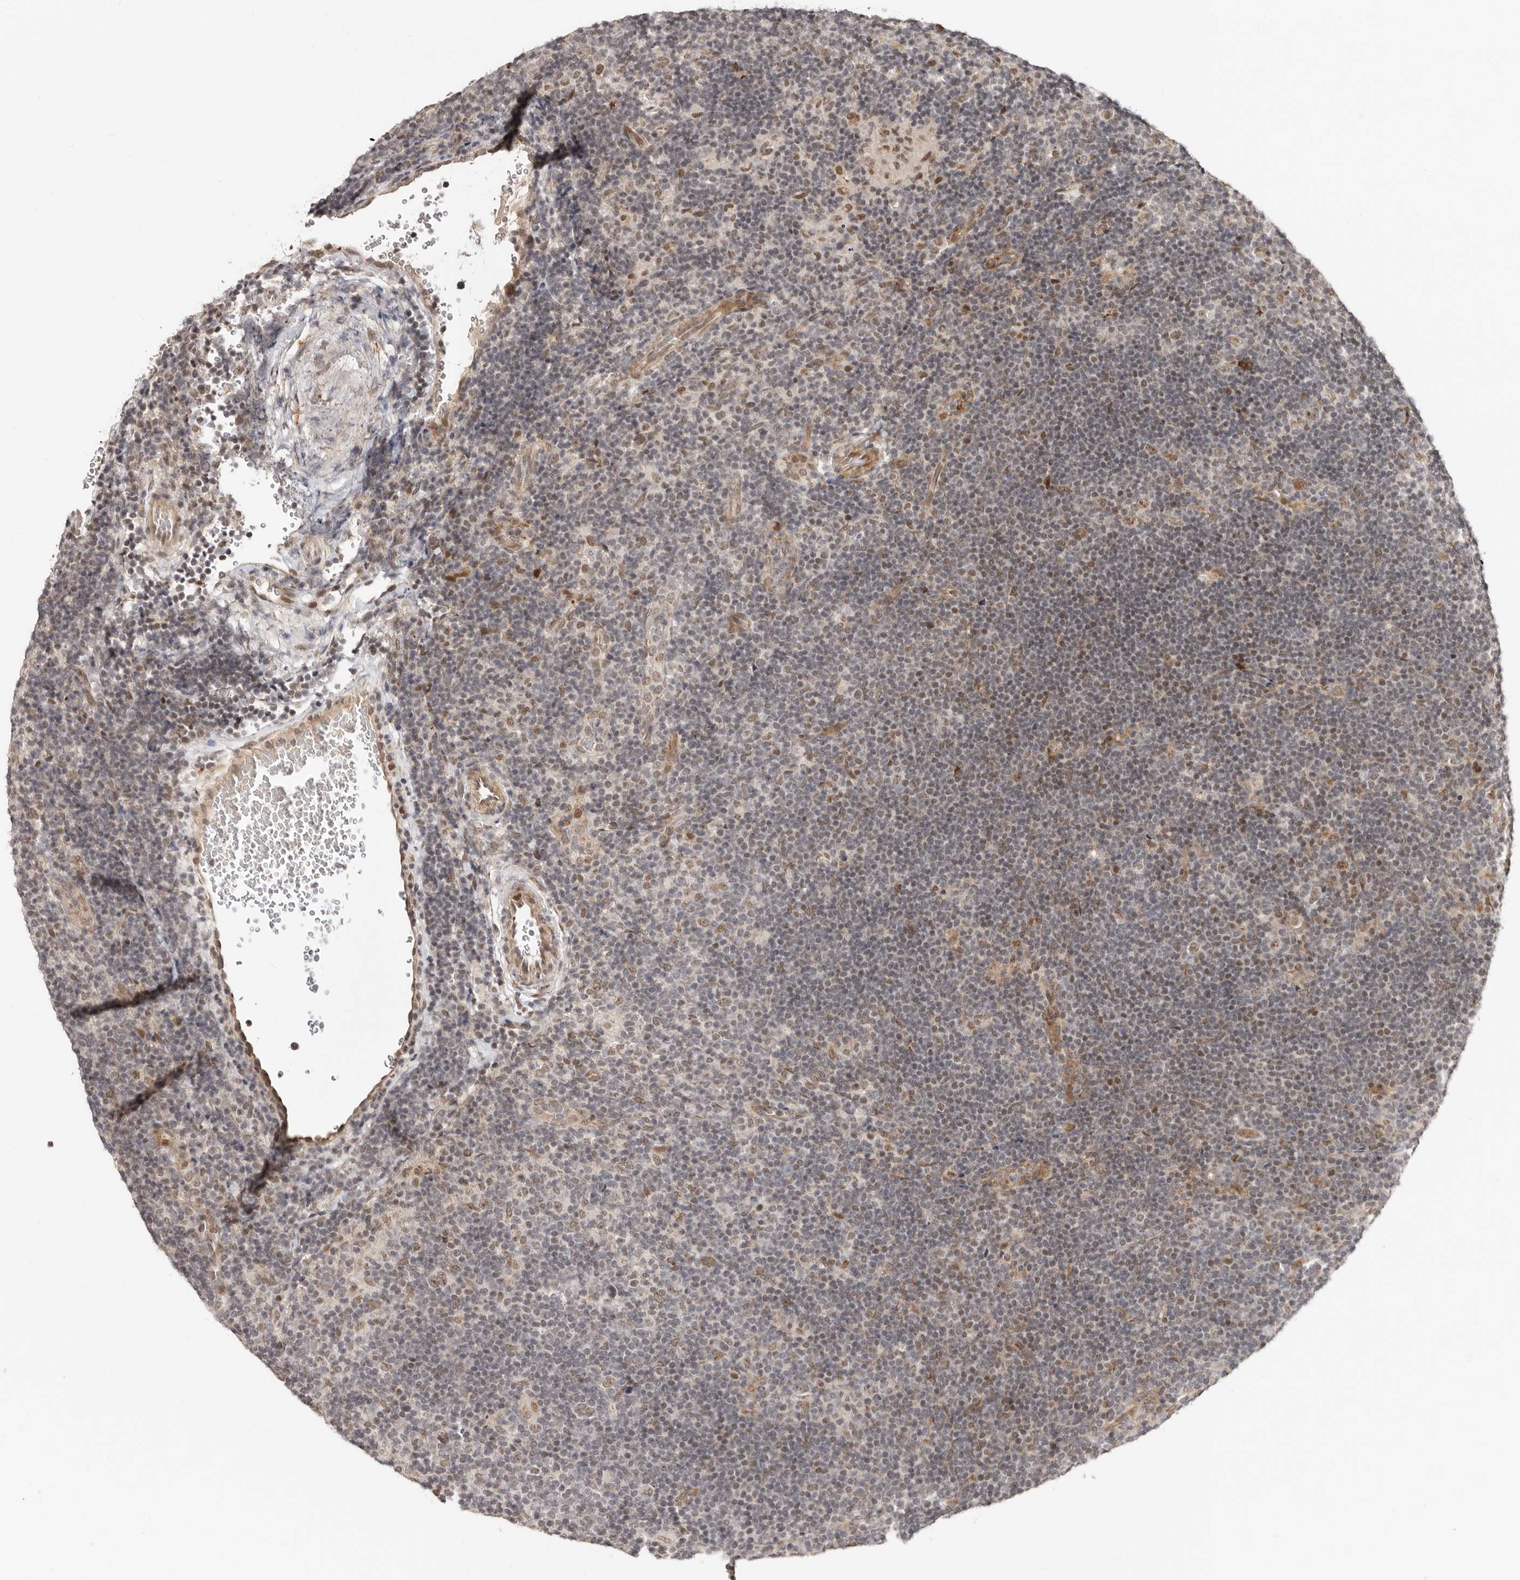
{"staining": {"intensity": "moderate", "quantity": ">75%", "location": "nuclear"}, "tissue": "lymphoma", "cell_type": "Tumor cells", "image_type": "cancer", "snomed": [{"axis": "morphology", "description": "Hodgkin's disease, NOS"}, {"axis": "topography", "description": "Lymph node"}], "caption": "A histopathology image showing moderate nuclear staining in approximately >75% of tumor cells in Hodgkin's disease, as visualized by brown immunohistochemical staining.", "gene": "SRCAP", "patient": {"sex": "female", "age": 57}}